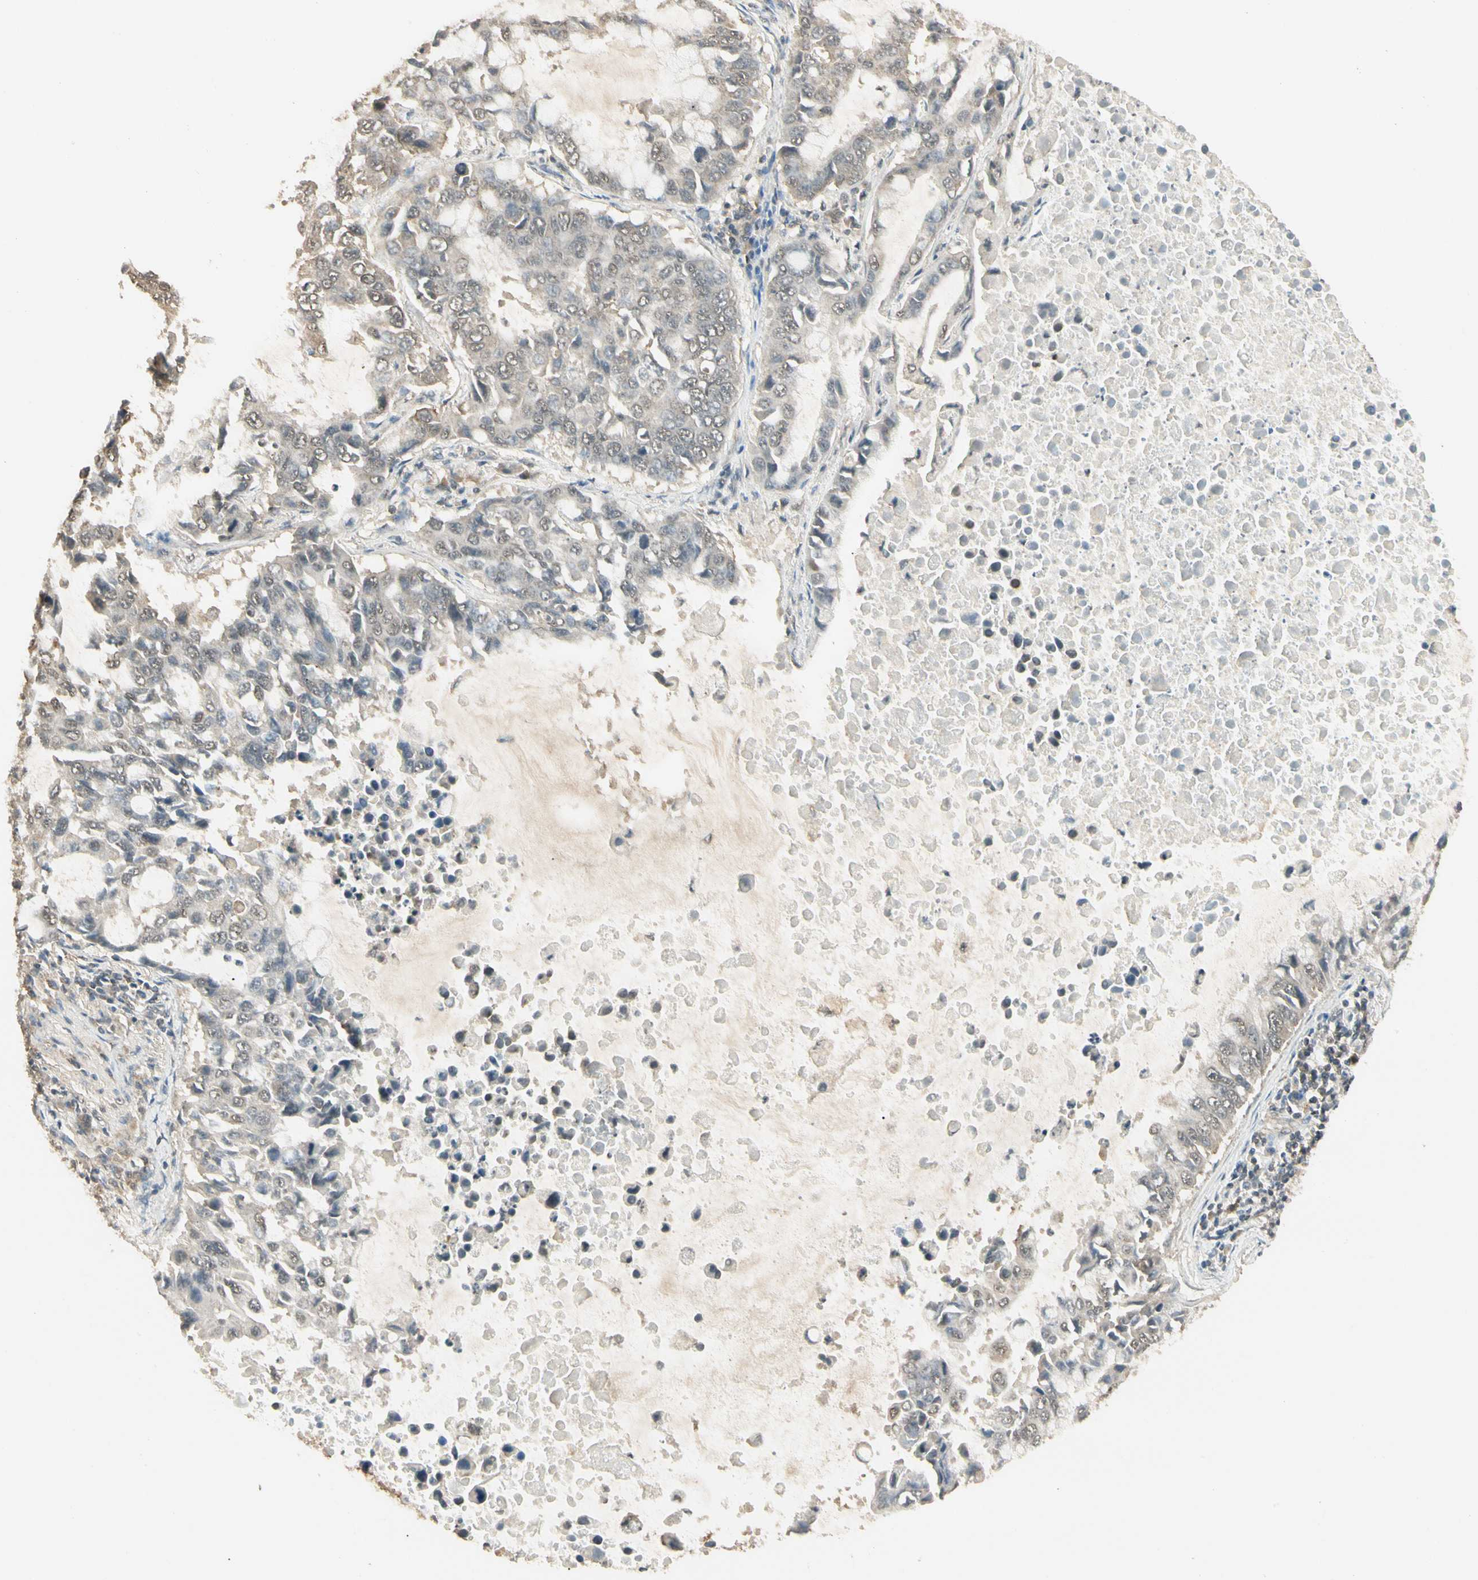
{"staining": {"intensity": "weak", "quantity": "25%-75%", "location": "cytoplasmic/membranous,nuclear"}, "tissue": "lung cancer", "cell_type": "Tumor cells", "image_type": "cancer", "snomed": [{"axis": "morphology", "description": "Adenocarcinoma, NOS"}, {"axis": "topography", "description": "Lung"}], "caption": "IHC micrograph of lung adenocarcinoma stained for a protein (brown), which displays low levels of weak cytoplasmic/membranous and nuclear staining in about 25%-75% of tumor cells.", "gene": "SGCA", "patient": {"sex": "male", "age": 64}}